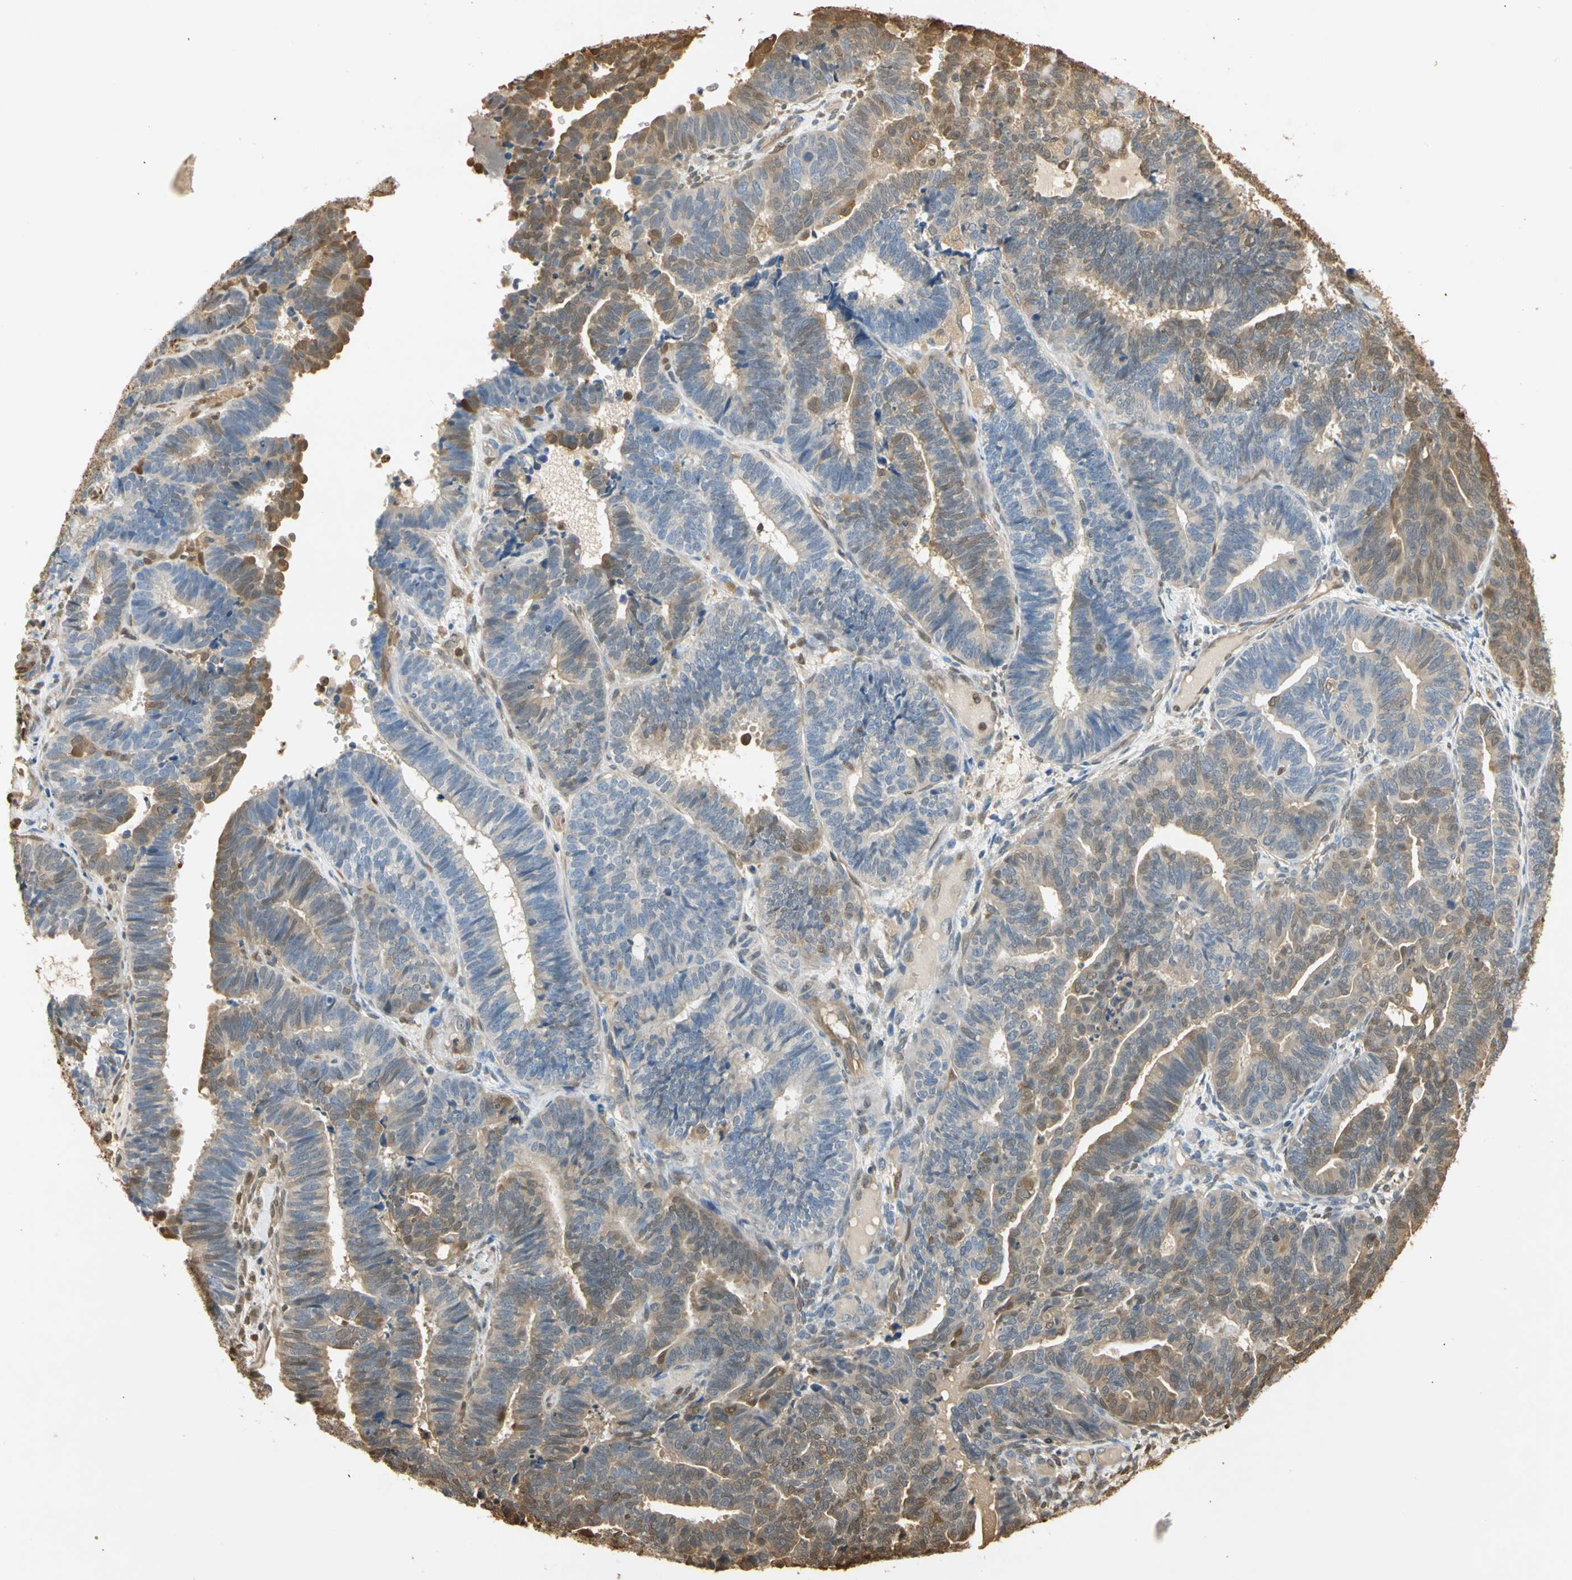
{"staining": {"intensity": "moderate", "quantity": "25%-75%", "location": "cytoplasmic/membranous,nuclear"}, "tissue": "endometrial cancer", "cell_type": "Tumor cells", "image_type": "cancer", "snomed": [{"axis": "morphology", "description": "Adenocarcinoma, NOS"}, {"axis": "topography", "description": "Endometrium"}], "caption": "Endometrial adenocarcinoma stained with DAB immunohistochemistry shows medium levels of moderate cytoplasmic/membranous and nuclear positivity in approximately 25%-75% of tumor cells. The protein is stained brown, and the nuclei are stained in blue (DAB (3,3'-diaminobenzidine) IHC with brightfield microscopy, high magnification).", "gene": "S100A6", "patient": {"sex": "female", "age": 70}}